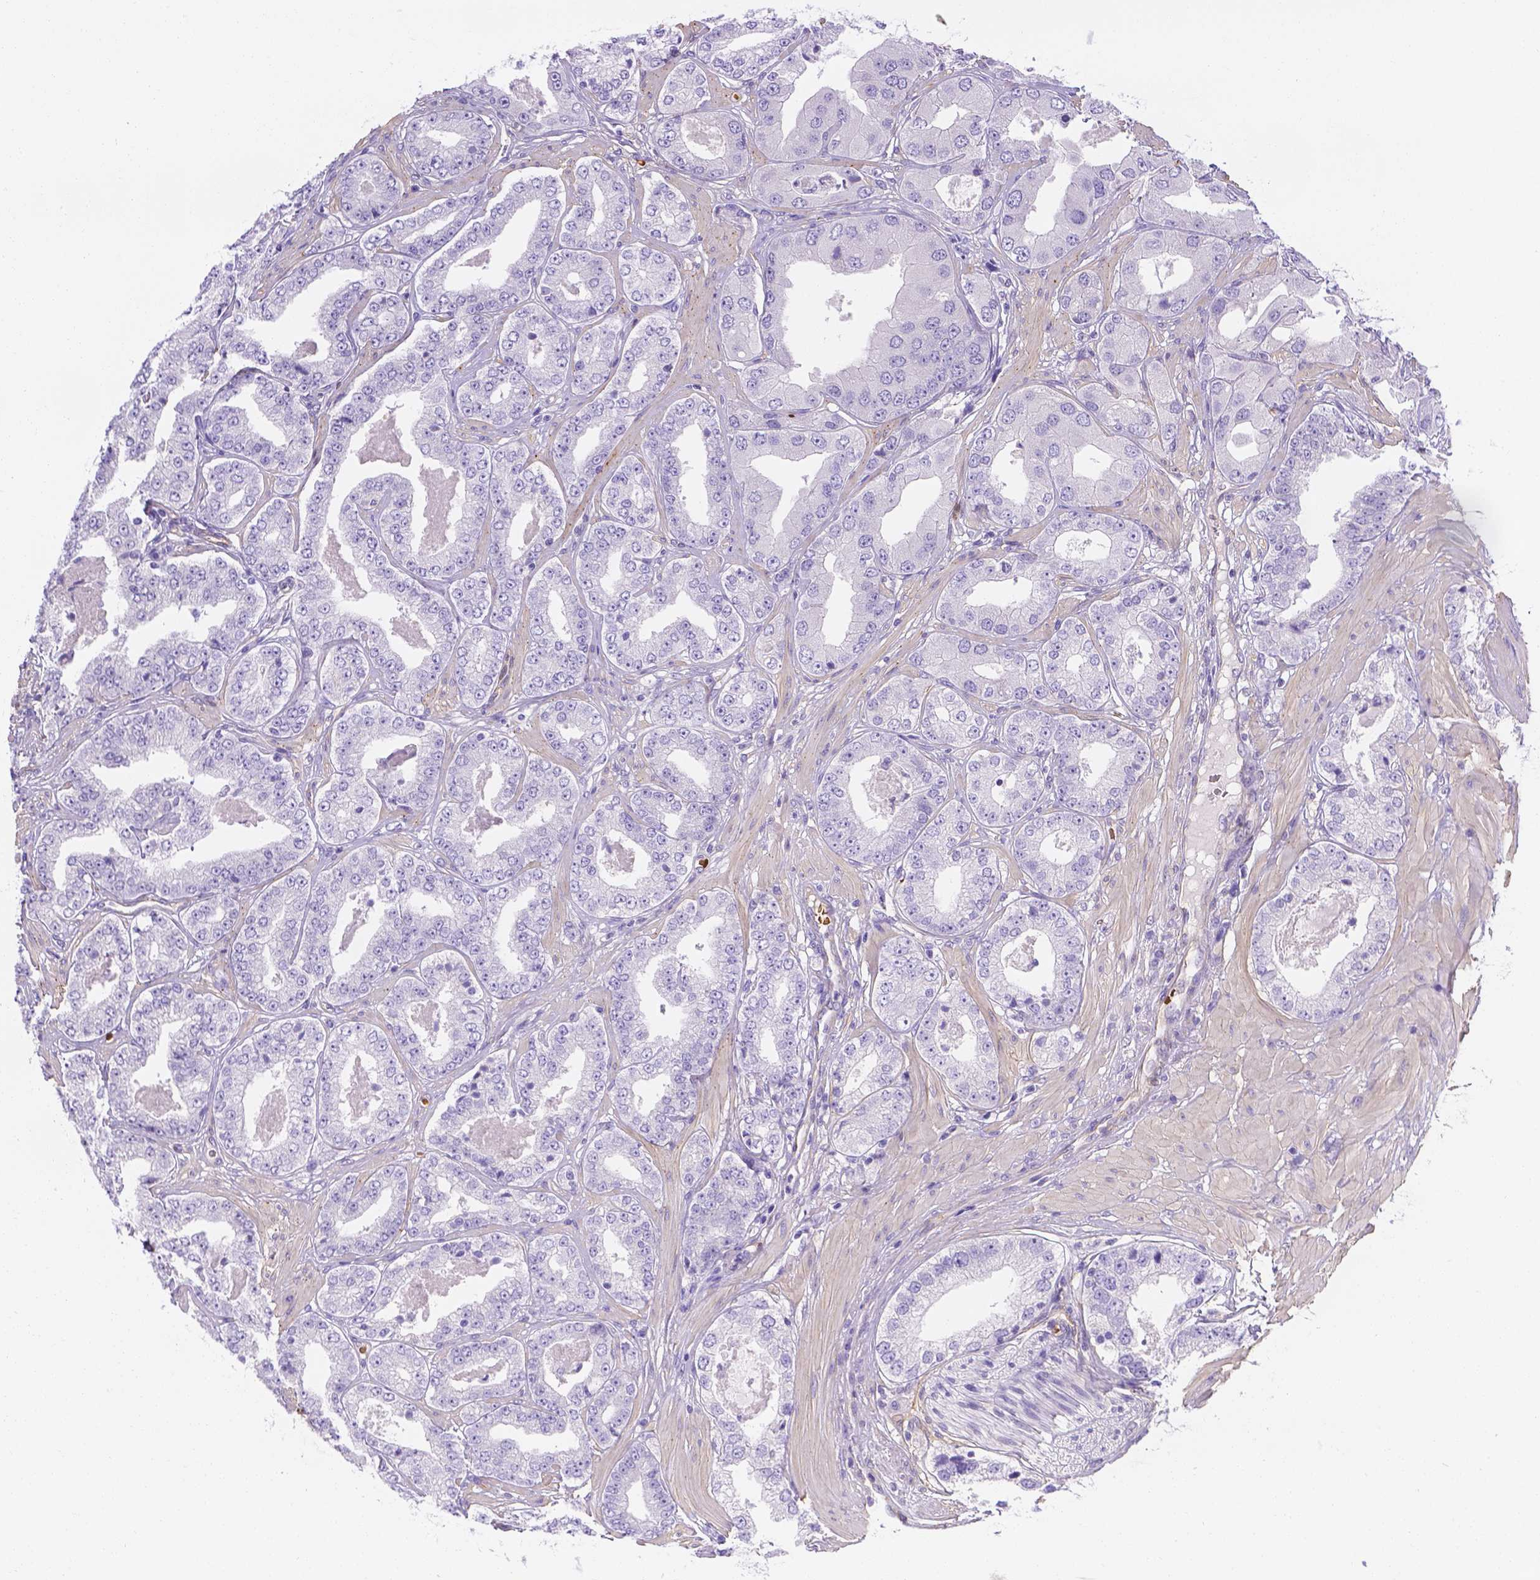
{"staining": {"intensity": "negative", "quantity": "none", "location": "none"}, "tissue": "prostate cancer", "cell_type": "Tumor cells", "image_type": "cancer", "snomed": [{"axis": "morphology", "description": "Adenocarcinoma, Low grade"}, {"axis": "topography", "description": "Prostate"}], "caption": "This is an immunohistochemistry histopathology image of human prostate cancer (adenocarcinoma (low-grade)). There is no staining in tumor cells.", "gene": "SLC40A1", "patient": {"sex": "male", "age": 60}}